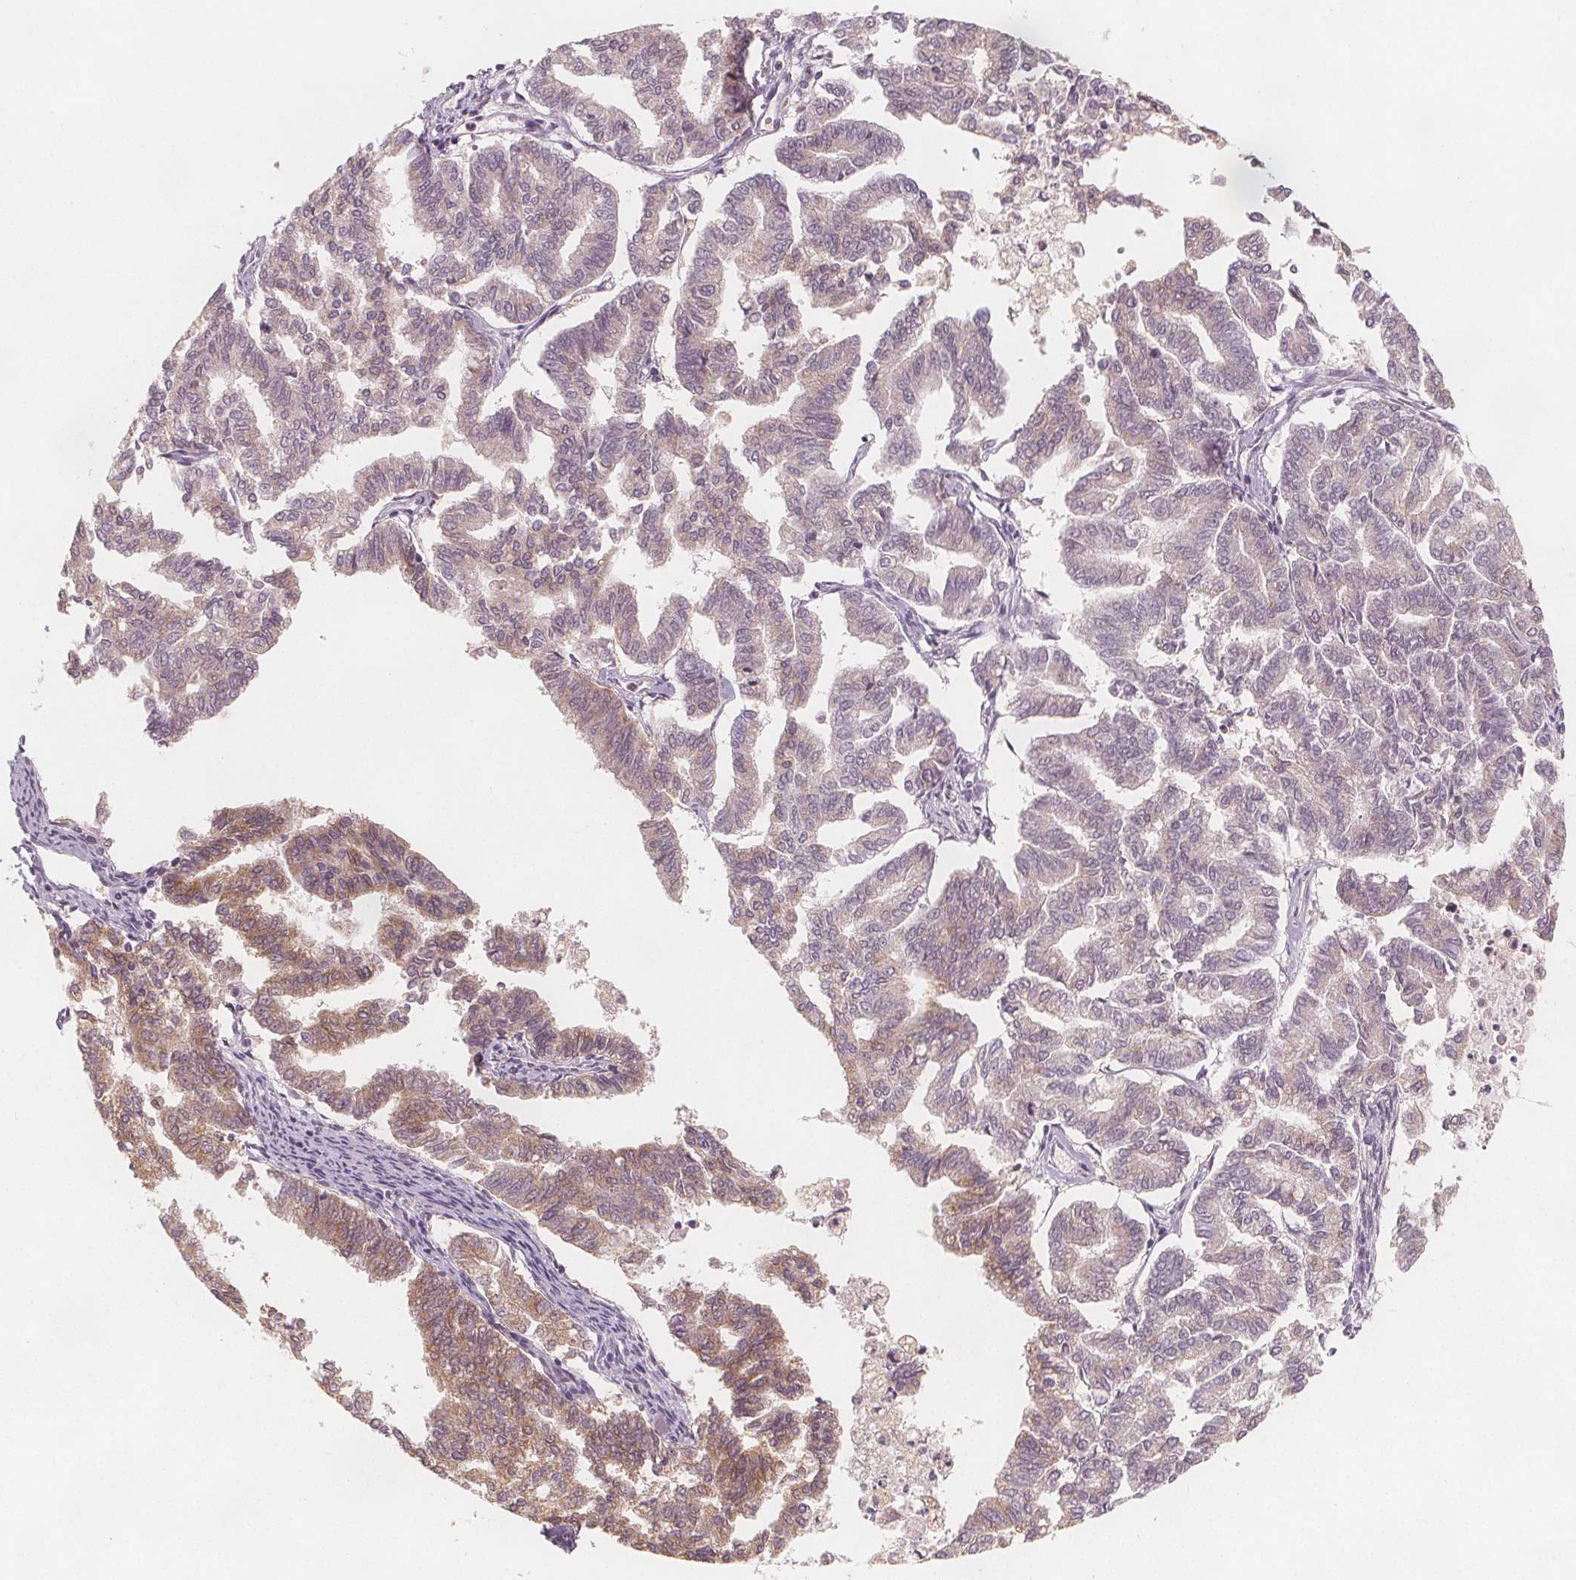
{"staining": {"intensity": "moderate", "quantity": "25%-75%", "location": "cytoplasmic/membranous"}, "tissue": "endometrial cancer", "cell_type": "Tumor cells", "image_type": "cancer", "snomed": [{"axis": "morphology", "description": "Adenocarcinoma, NOS"}, {"axis": "topography", "description": "Endometrium"}], "caption": "Human endometrial adenocarcinoma stained with a protein marker reveals moderate staining in tumor cells.", "gene": "NCSTN", "patient": {"sex": "female", "age": 79}}